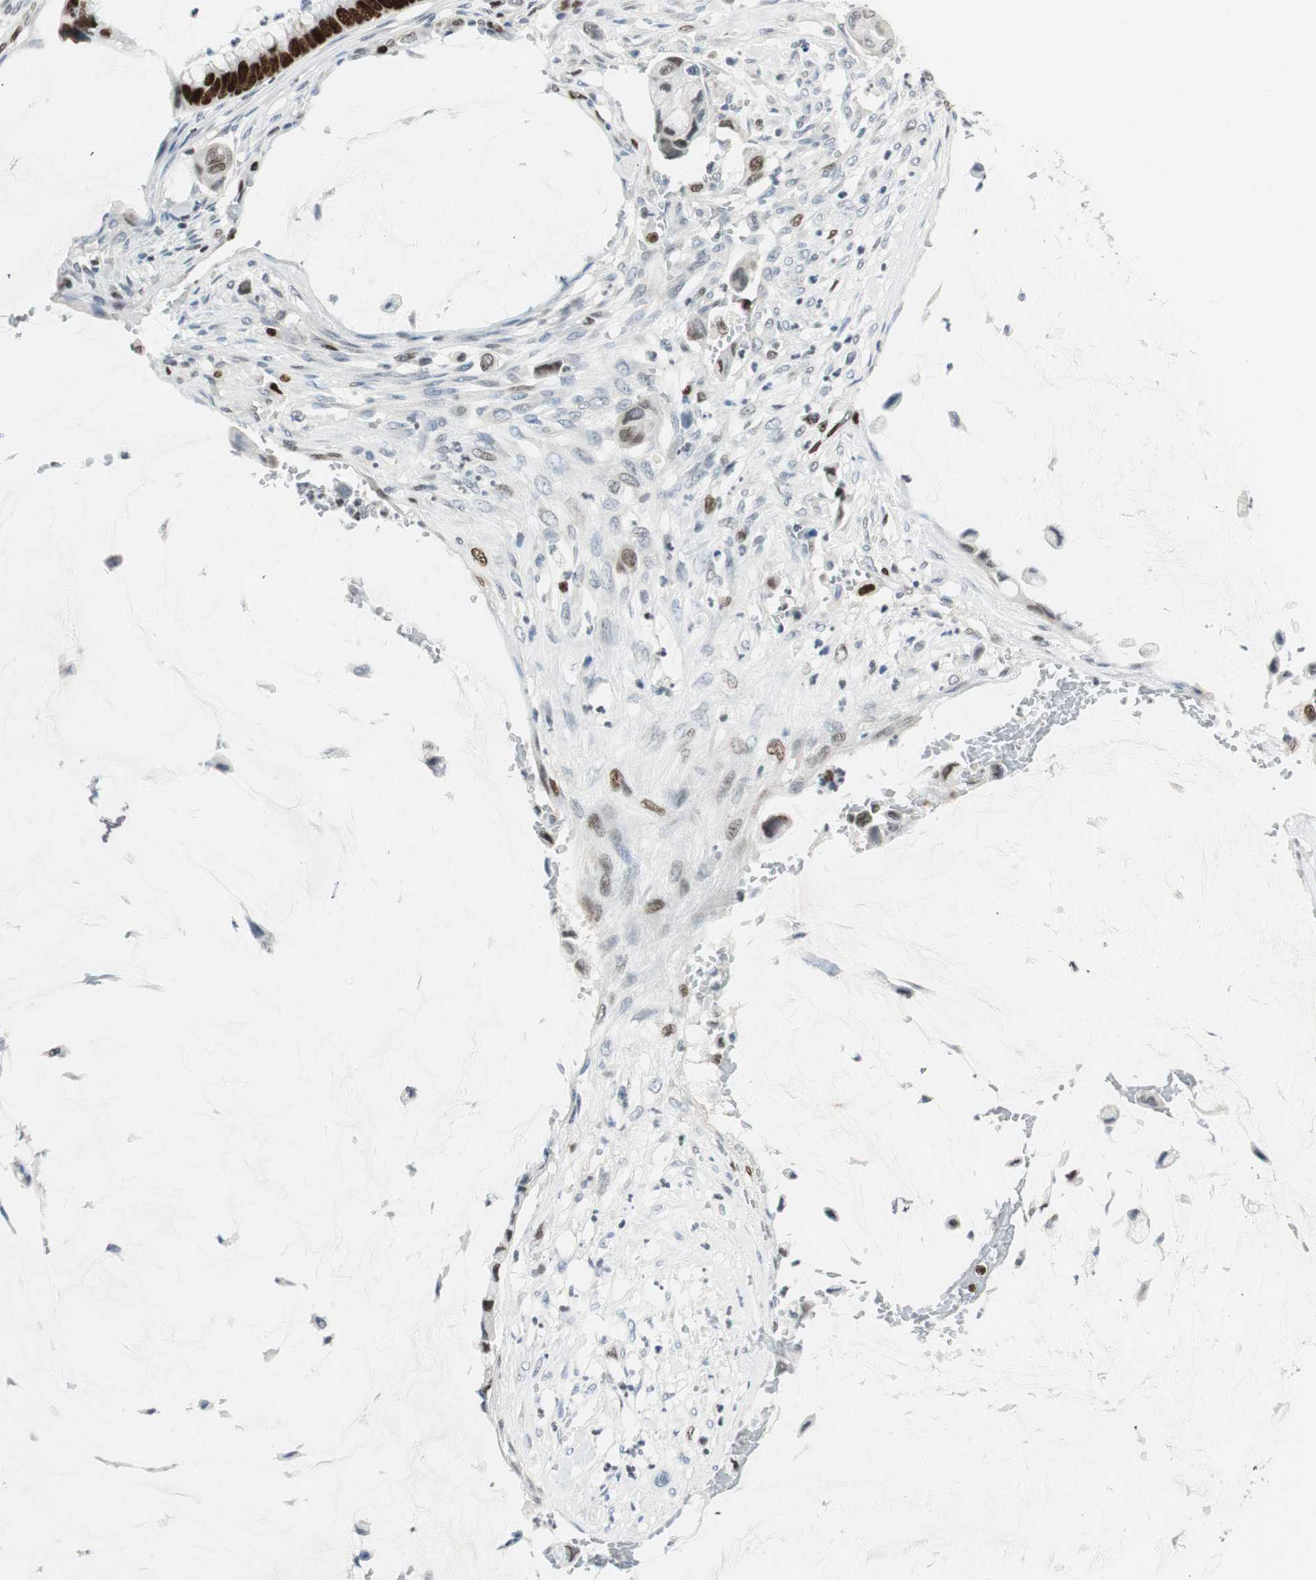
{"staining": {"intensity": "strong", "quantity": "25%-75%", "location": "nuclear"}, "tissue": "pancreatic cancer", "cell_type": "Tumor cells", "image_type": "cancer", "snomed": [{"axis": "morphology", "description": "Adenocarcinoma, NOS"}, {"axis": "topography", "description": "Pancreas"}], "caption": "IHC micrograph of human pancreatic adenocarcinoma stained for a protein (brown), which displays high levels of strong nuclear positivity in approximately 25%-75% of tumor cells.", "gene": "EZH2", "patient": {"sex": "male", "age": 41}}